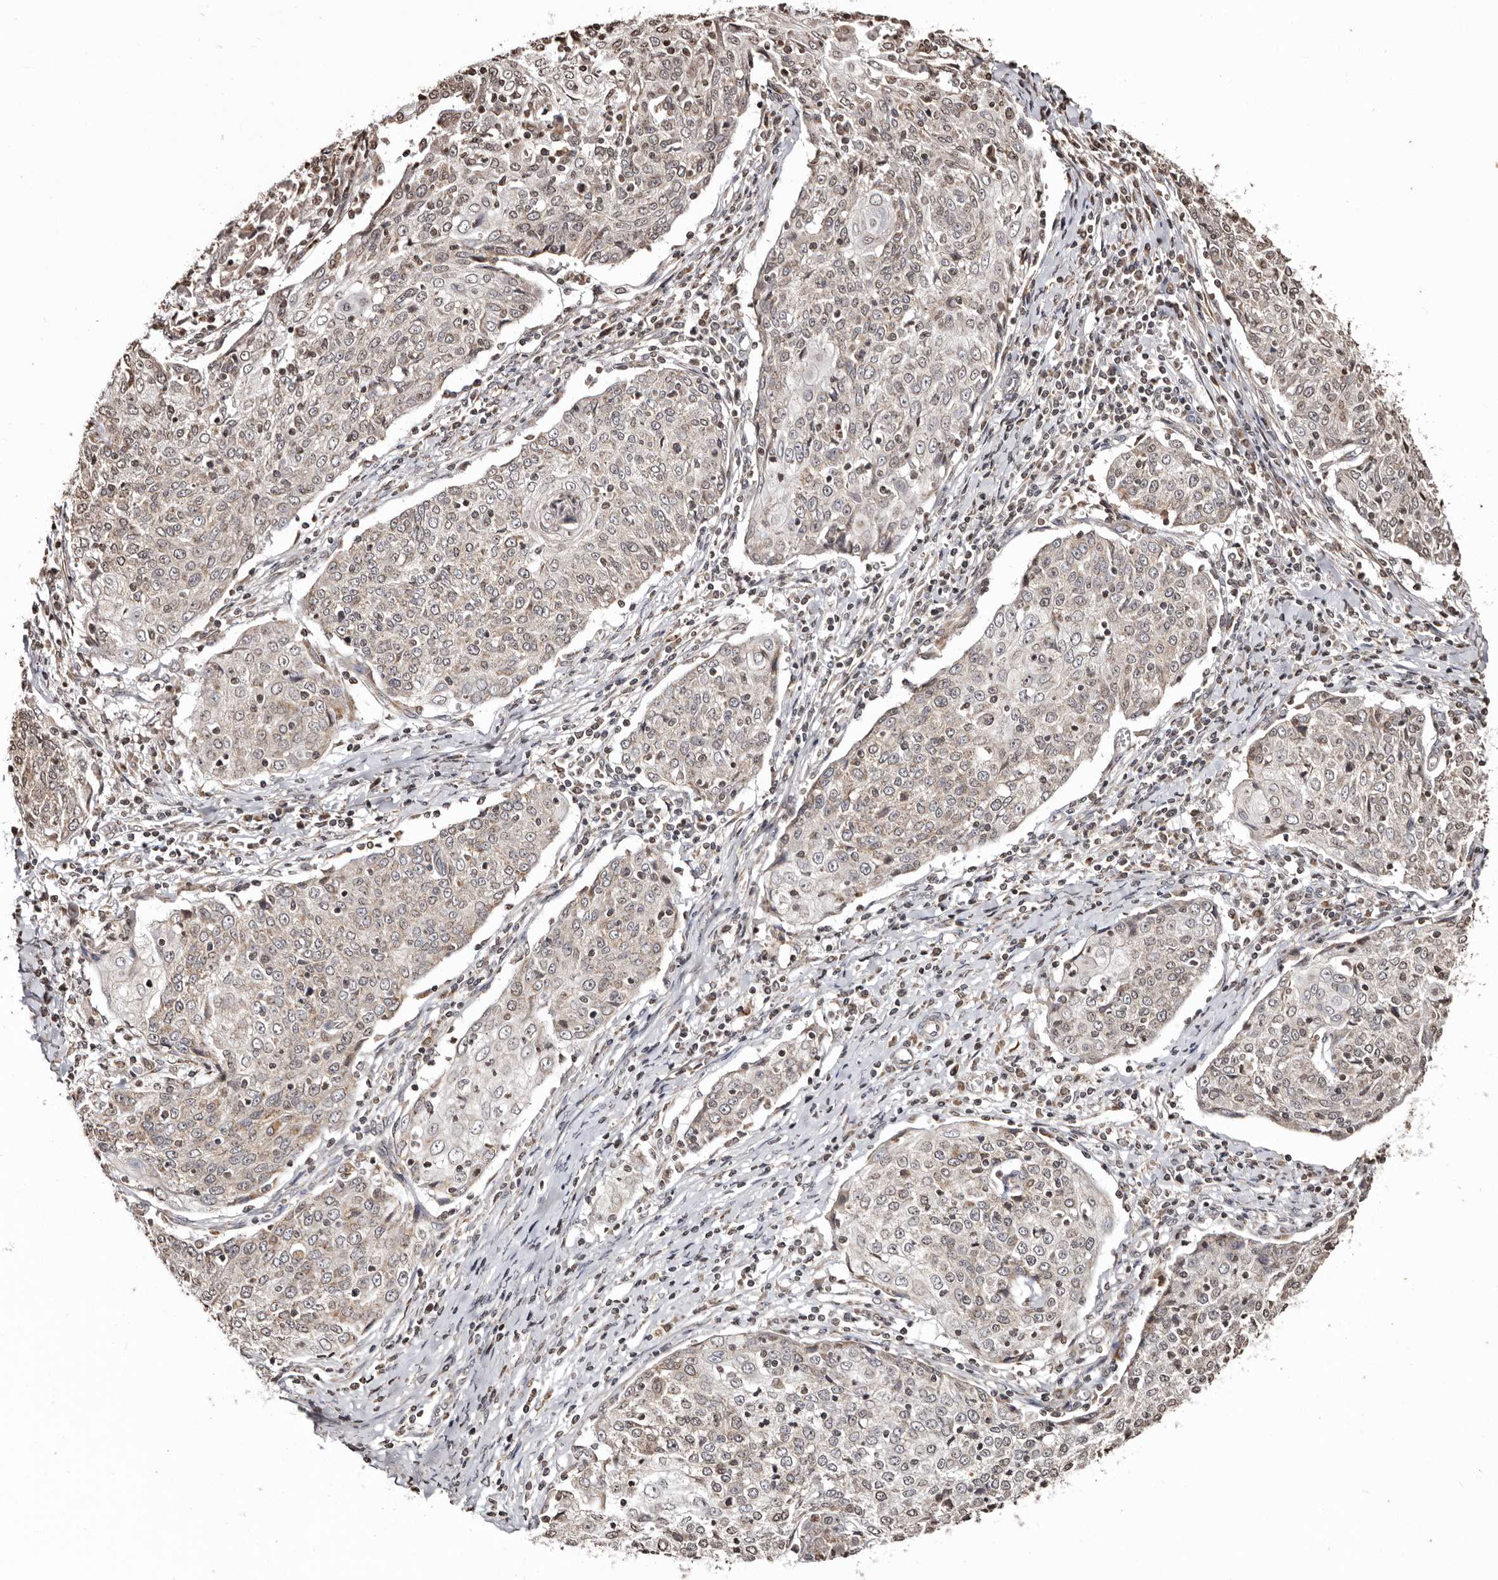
{"staining": {"intensity": "negative", "quantity": "none", "location": "none"}, "tissue": "cervical cancer", "cell_type": "Tumor cells", "image_type": "cancer", "snomed": [{"axis": "morphology", "description": "Squamous cell carcinoma, NOS"}, {"axis": "topography", "description": "Cervix"}], "caption": "IHC image of human squamous cell carcinoma (cervical) stained for a protein (brown), which shows no expression in tumor cells.", "gene": "CCDC190", "patient": {"sex": "female", "age": 48}}